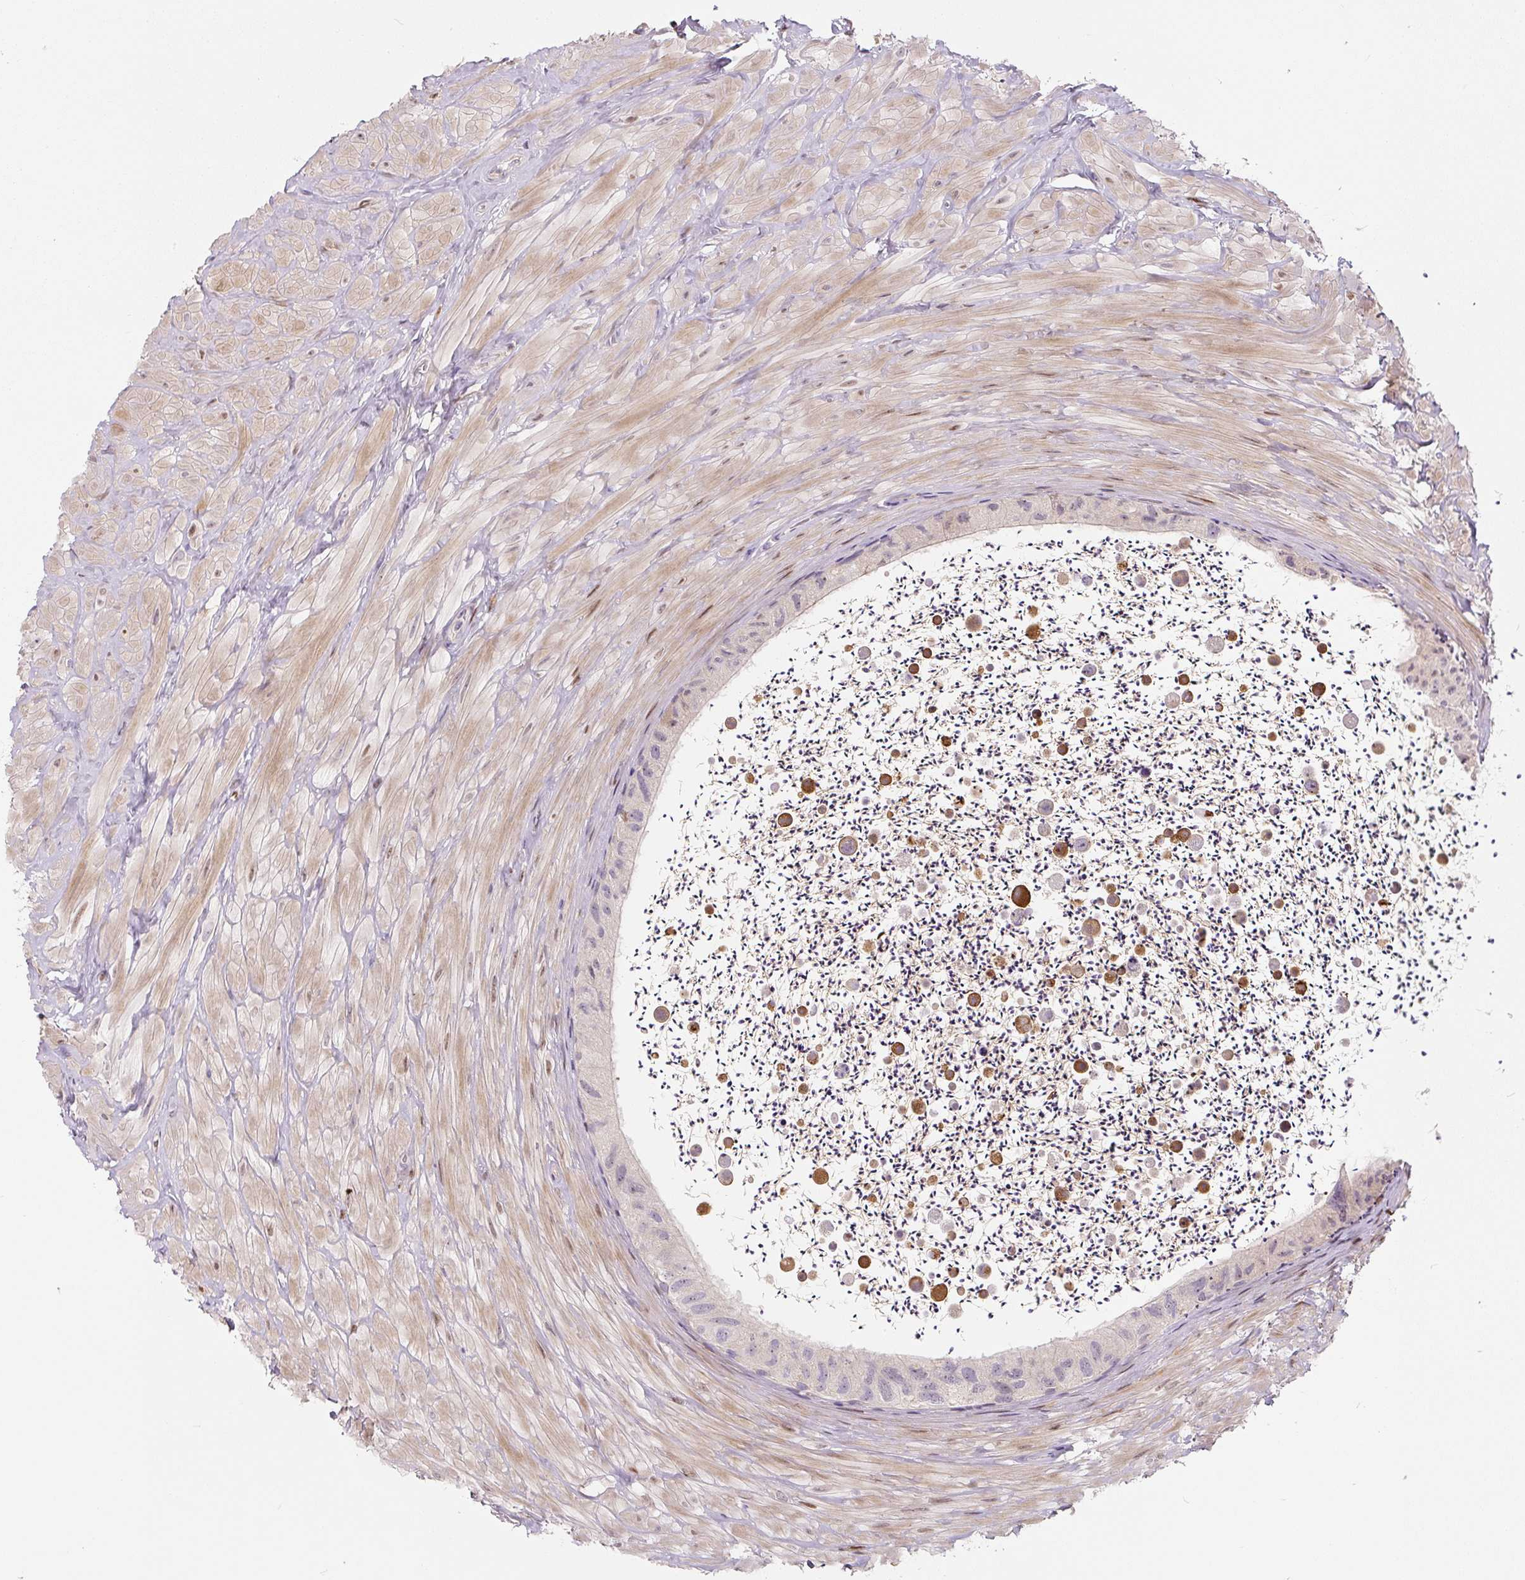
{"staining": {"intensity": "weak", "quantity": "<25%", "location": "nuclear"}, "tissue": "epididymis", "cell_type": "Glandular cells", "image_type": "normal", "snomed": [{"axis": "morphology", "description": "Normal tissue, NOS"}, {"axis": "topography", "description": "Epididymis"}, {"axis": "topography", "description": "Peripheral nerve tissue"}], "caption": "High magnification brightfield microscopy of normal epididymis stained with DAB (3,3'-diaminobenzidine) (brown) and counterstained with hematoxylin (blue): glandular cells show no significant expression. (DAB (3,3'-diaminobenzidine) immunohistochemistry (IHC) with hematoxylin counter stain).", "gene": "PWWP3B", "patient": {"sex": "male", "age": 32}}